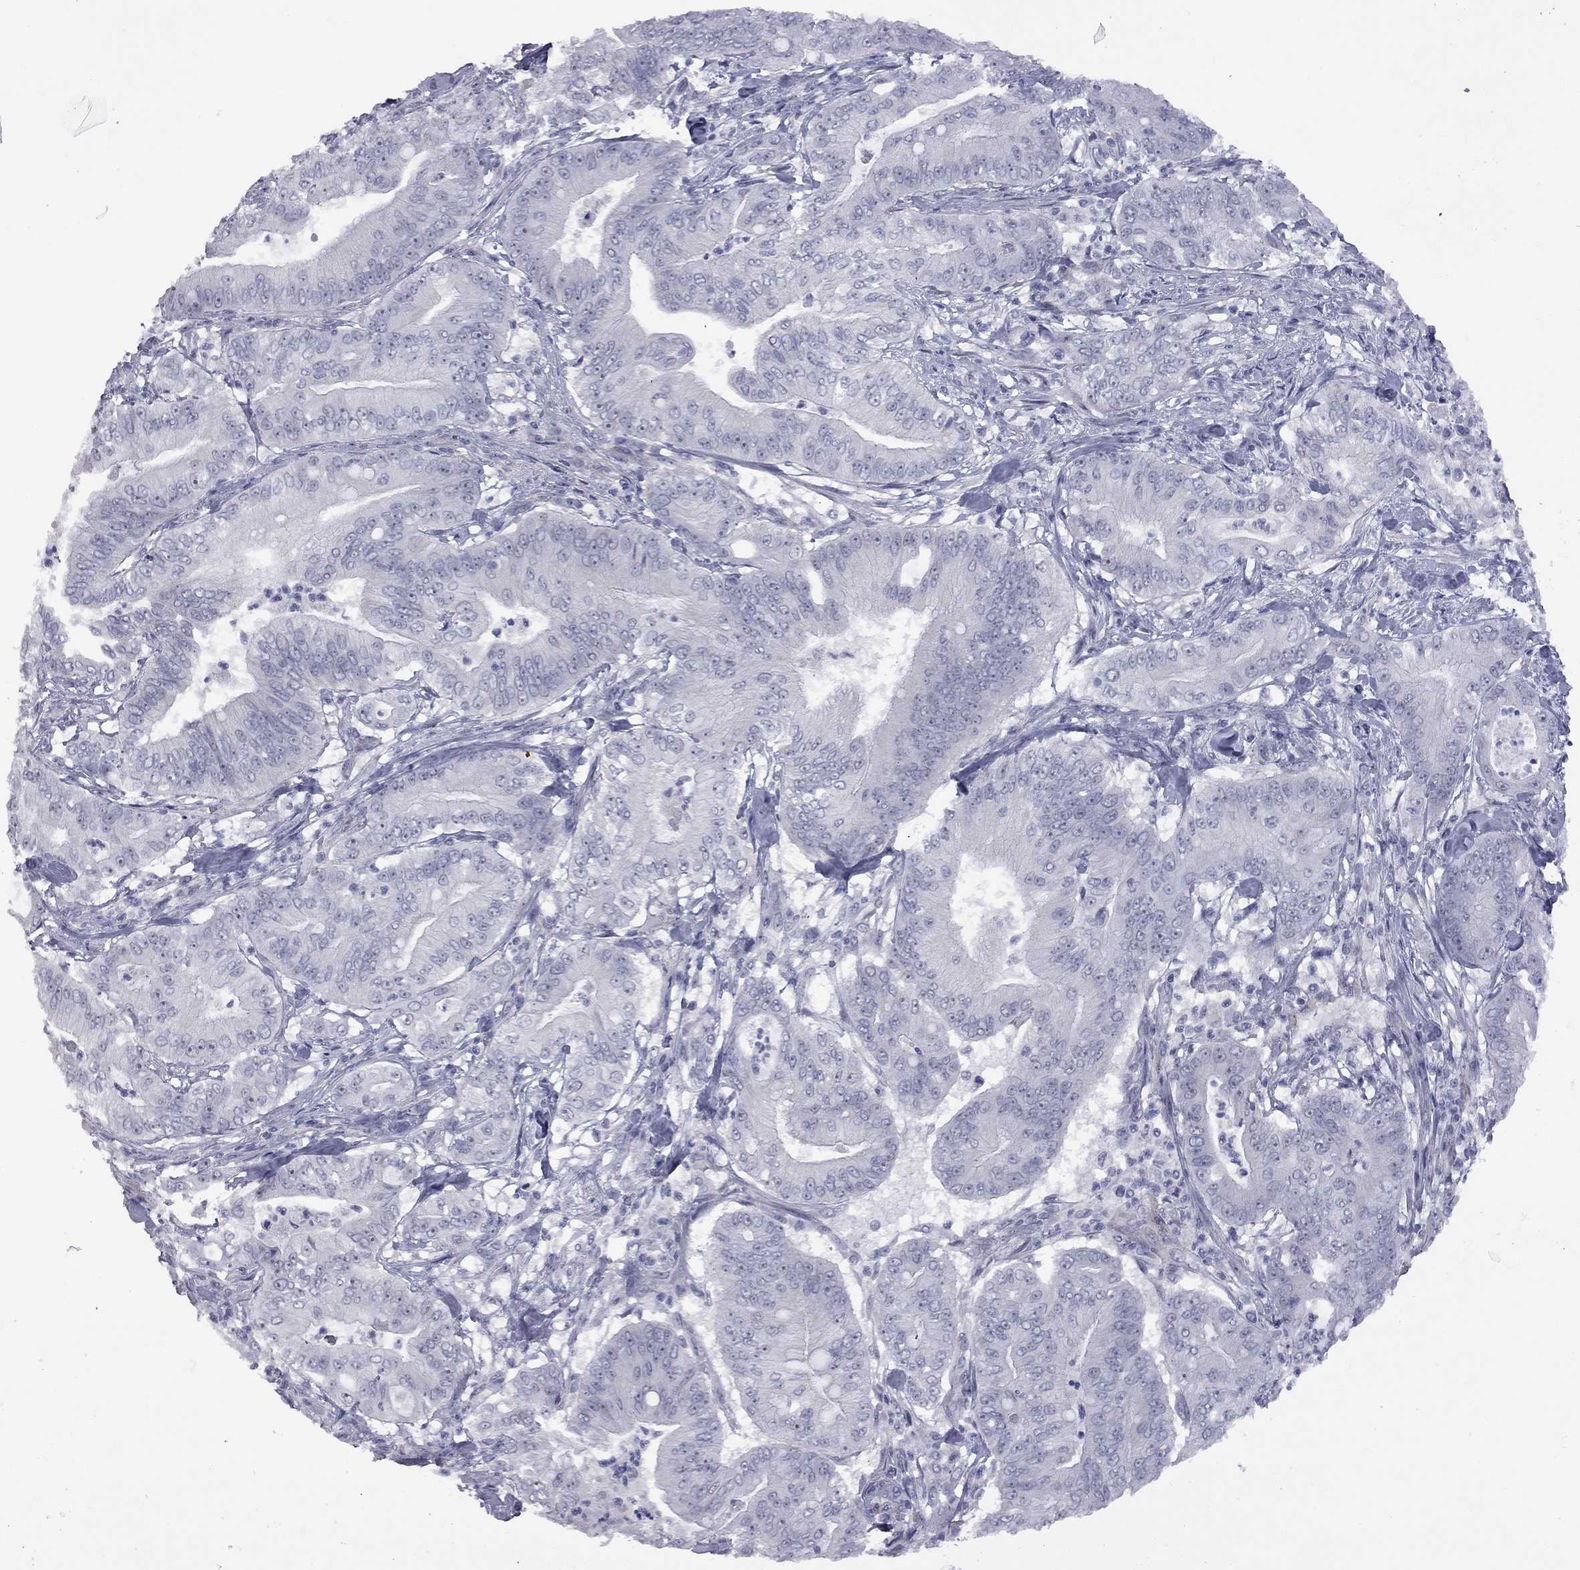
{"staining": {"intensity": "negative", "quantity": "none", "location": "none"}, "tissue": "pancreatic cancer", "cell_type": "Tumor cells", "image_type": "cancer", "snomed": [{"axis": "morphology", "description": "Adenocarcinoma, NOS"}, {"axis": "topography", "description": "Pancreas"}], "caption": "A high-resolution photomicrograph shows immunohistochemistry (IHC) staining of adenocarcinoma (pancreatic), which demonstrates no significant expression in tumor cells.", "gene": "GSG1L", "patient": {"sex": "male", "age": 71}}